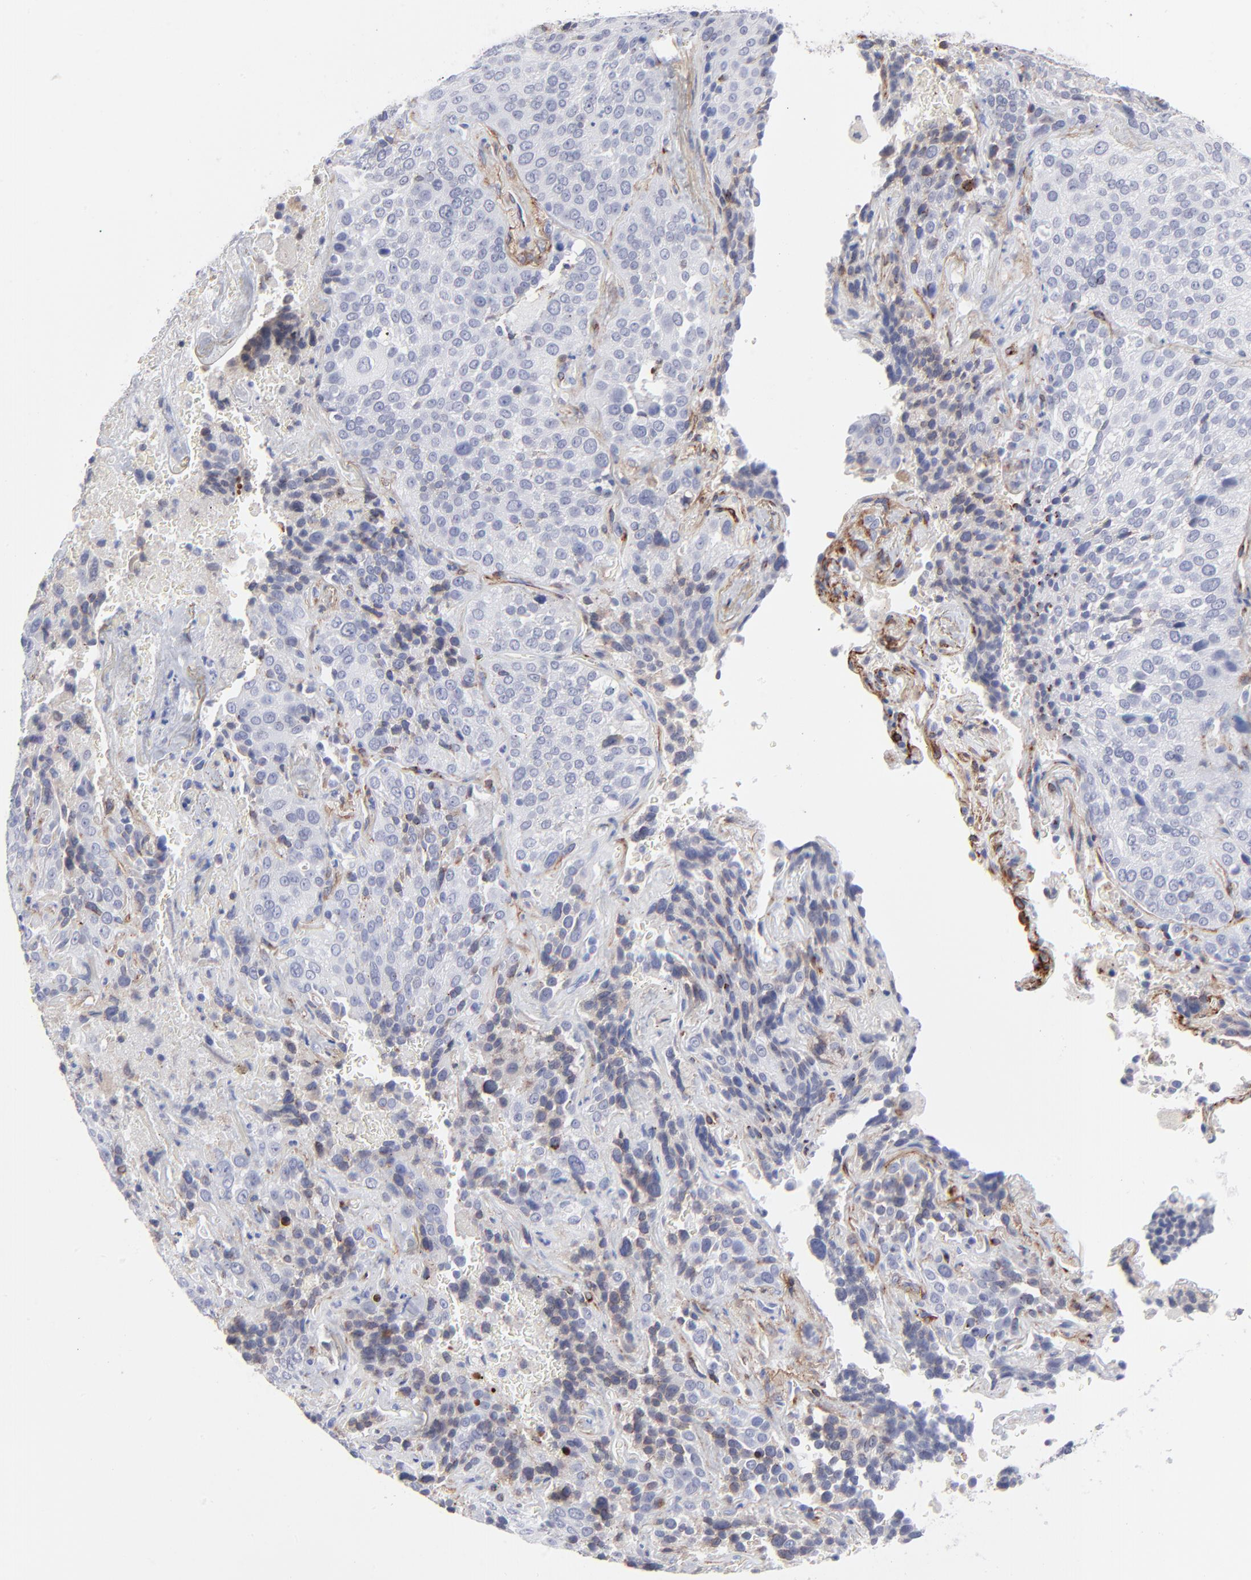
{"staining": {"intensity": "negative", "quantity": "none", "location": "none"}, "tissue": "lung cancer", "cell_type": "Tumor cells", "image_type": "cancer", "snomed": [{"axis": "morphology", "description": "Squamous cell carcinoma, NOS"}, {"axis": "topography", "description": "Lung"}], "caption": "Image shows no protein staining in tumor cells of lung cancer tissue.", "gene": "PDGFRB", "patient": {"sex": "male", "age": 54}}